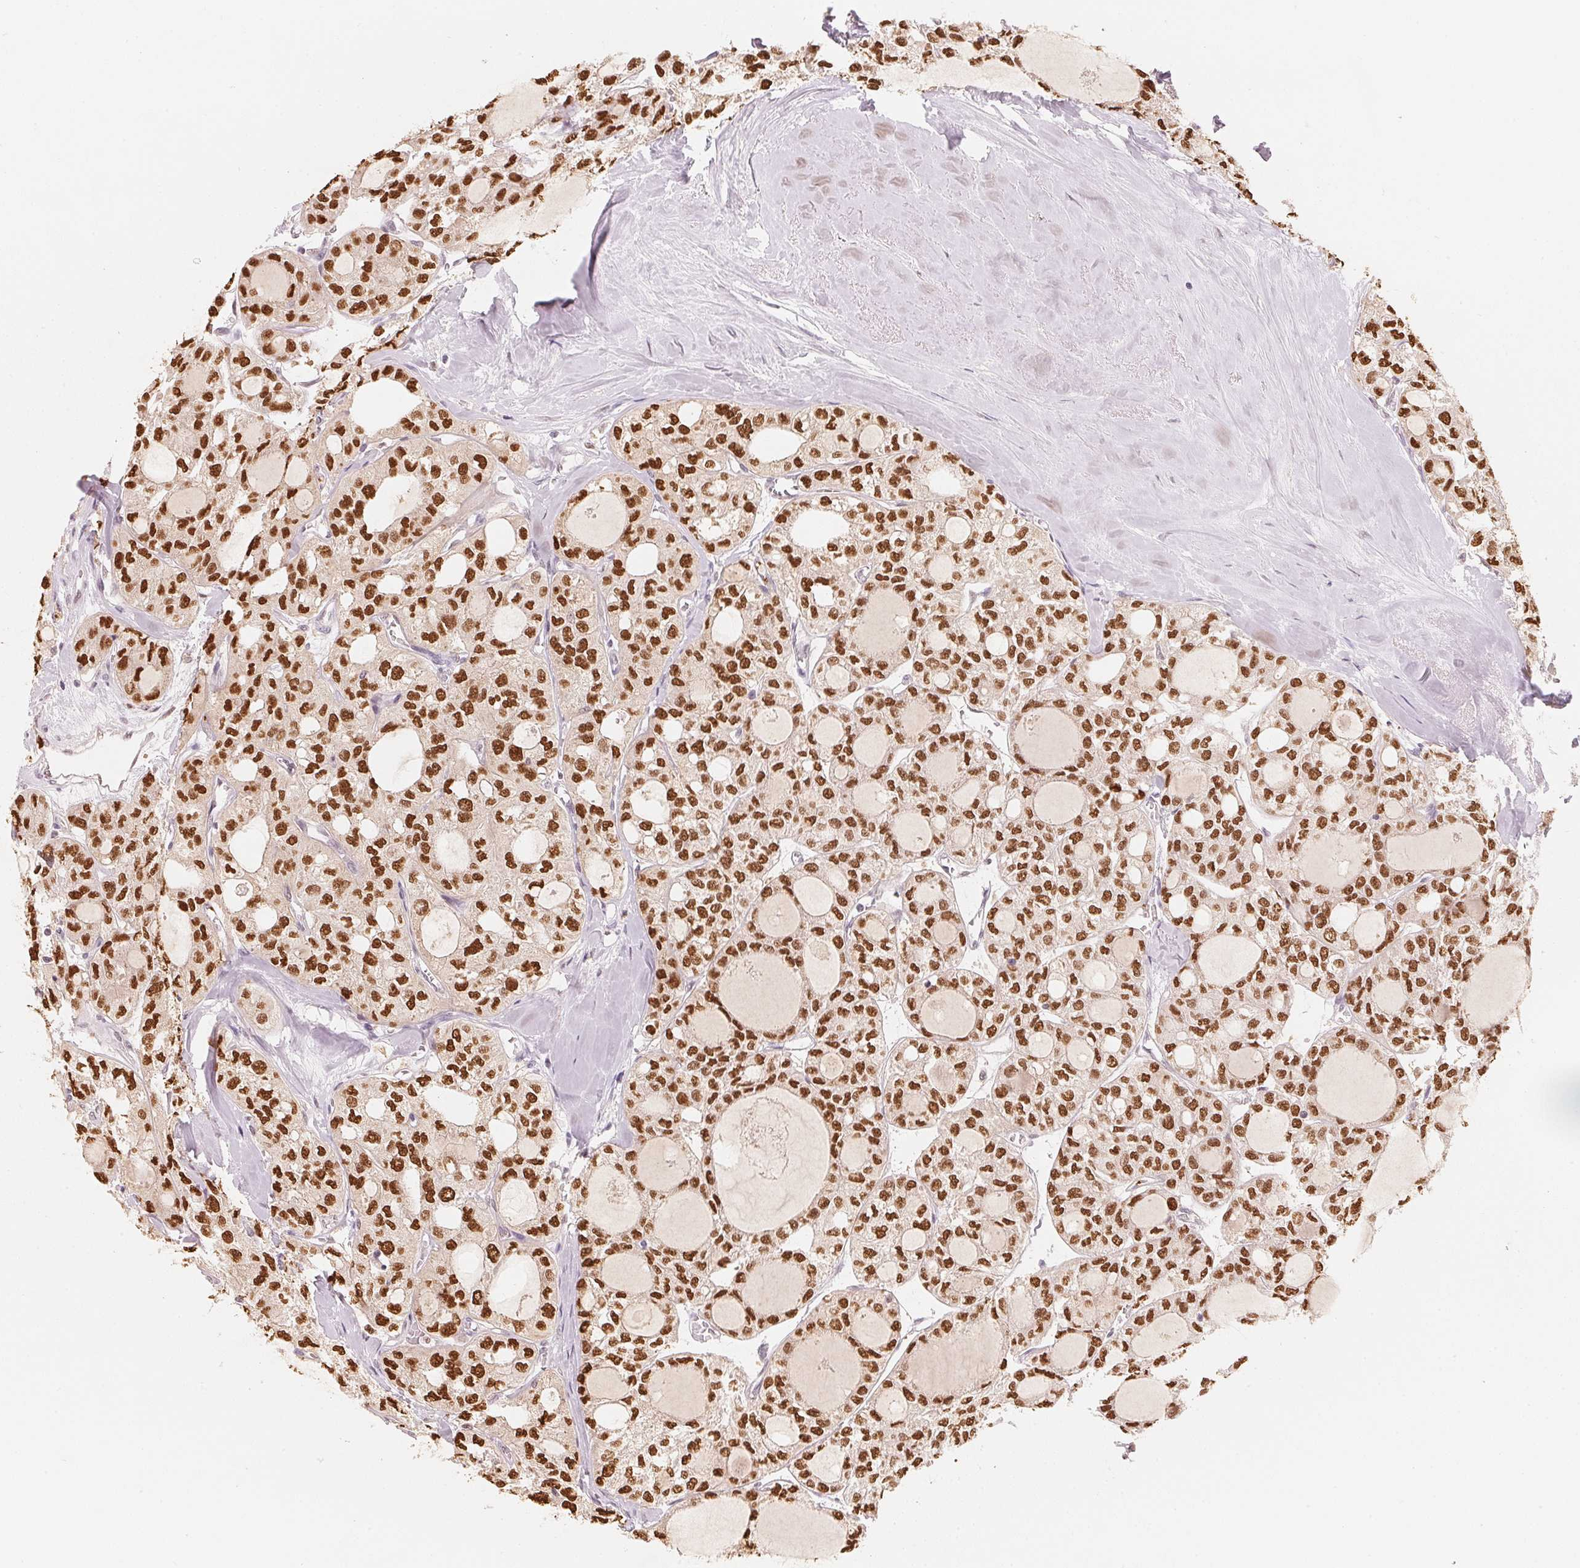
{"staining": {"intensity": "strong", "quantity": ">75%", "location": "cytoplasmic/membranous,nuclear"}, "tissue": "thyroid cancer", "cell_type": "Tumor cells", "image_type": "cancer", "snomed": [{"axis": "morphology", "description": "Follicular adenoma carcinoma, NOS"}, {"axis": "topography", "description": "Thyroid gland"}], "caption": "IHC photomicrograph of follicular adenoma carcinoma (thyroid) stained for a protein (brown), which reveals high levels of strong cytoplasmic/membranous and nuclear positivity in about >75% of tumor cells.", "gene": "ARHGAP22", "patient": {"sex": "male", "age": 75}}